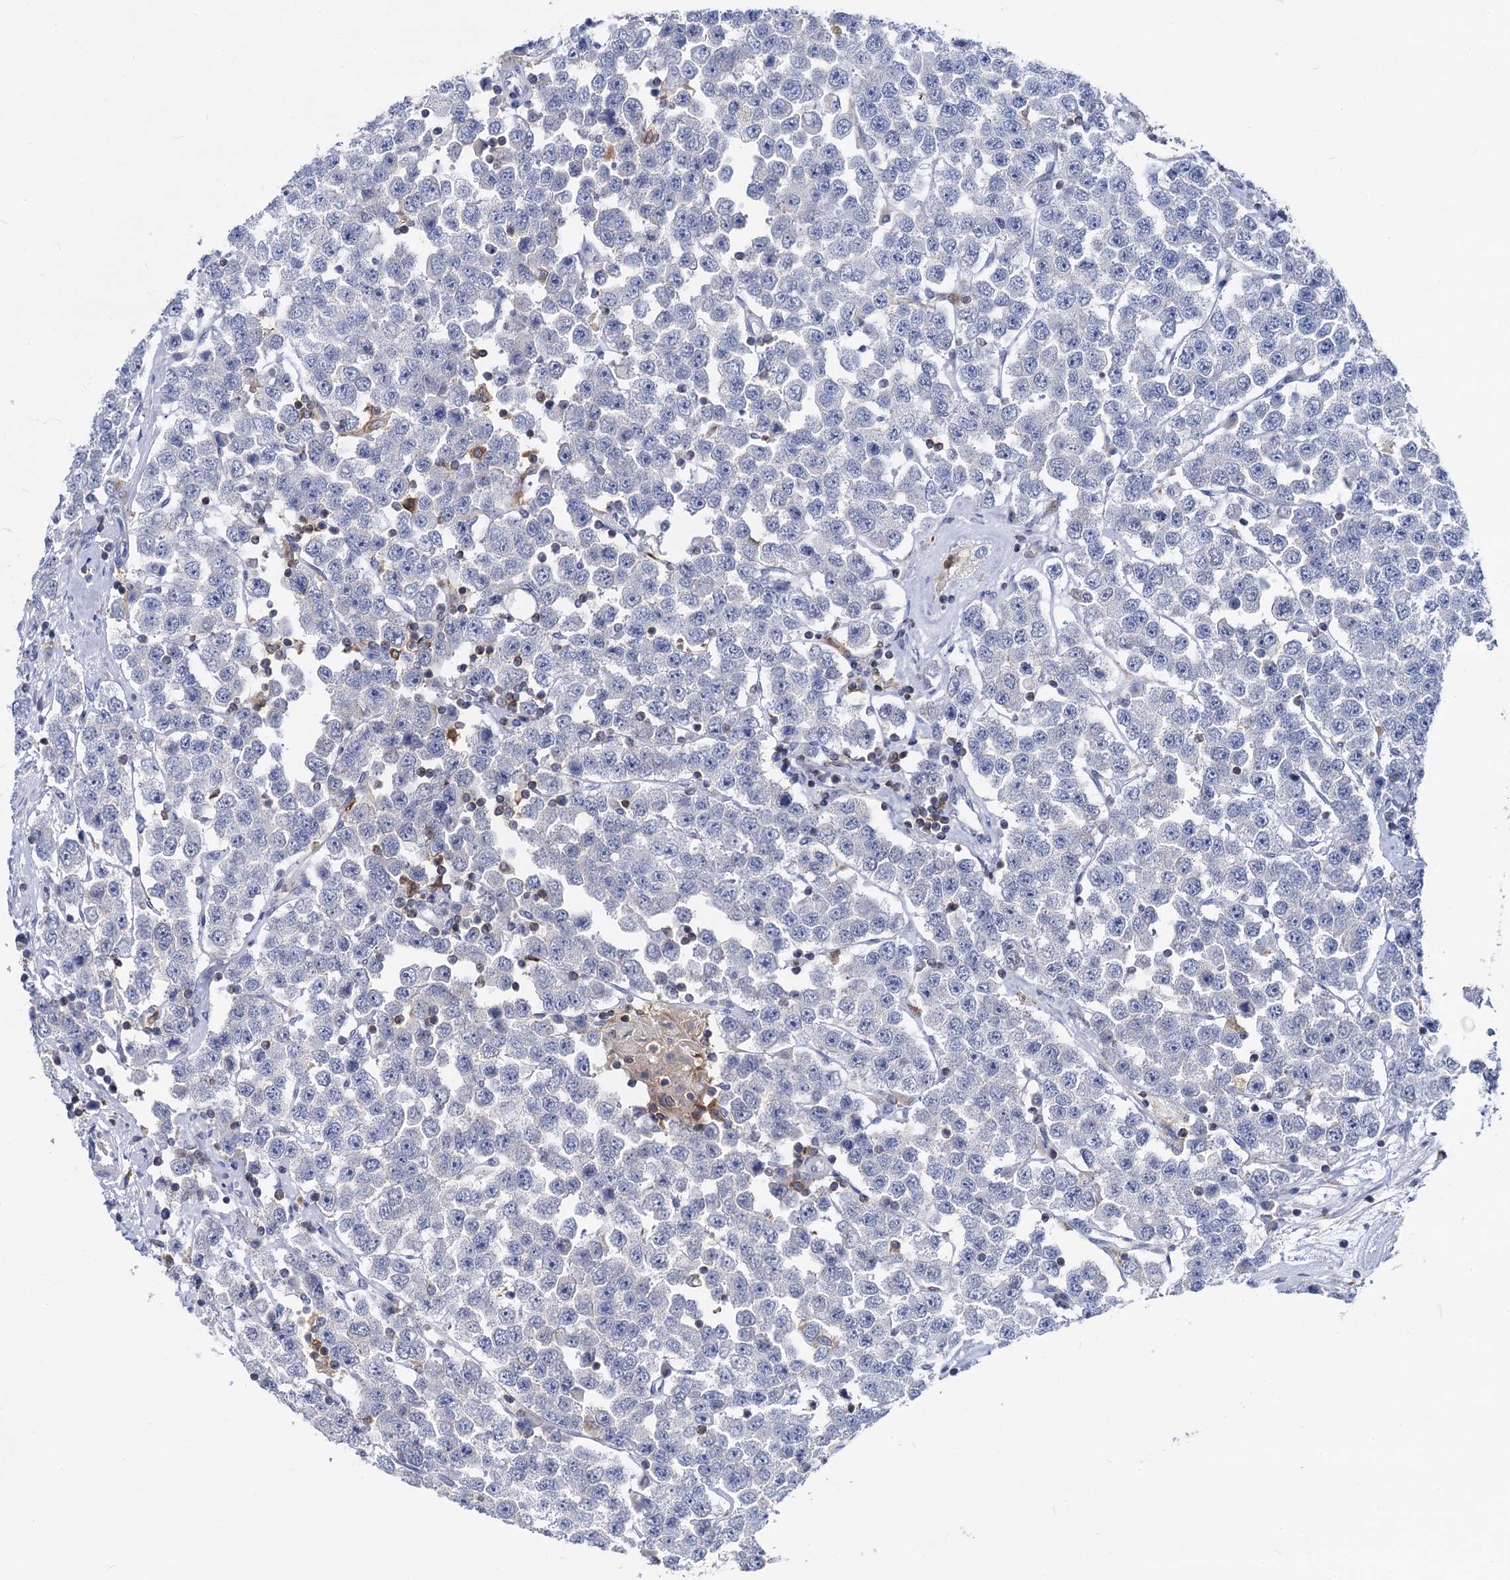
{"staining": {"intensity": "negative", "quantity": "none", "location": "none"}, "tissue": "testis cancer", "cell_type": "Tumor cells", "image_type": "cancer", "snomed": [{"axis": "morphology", "description": "Seminoma, NOS"}, {"axis": "topography", "description": "Testis"}], "caption": "Immunohistochemical staining of testis cancer exhibits no significant expression in tumor cells. Nuclei are stained in blue.", "gene": "RHOG", "patient": {"sex": "male", "age": 28}}